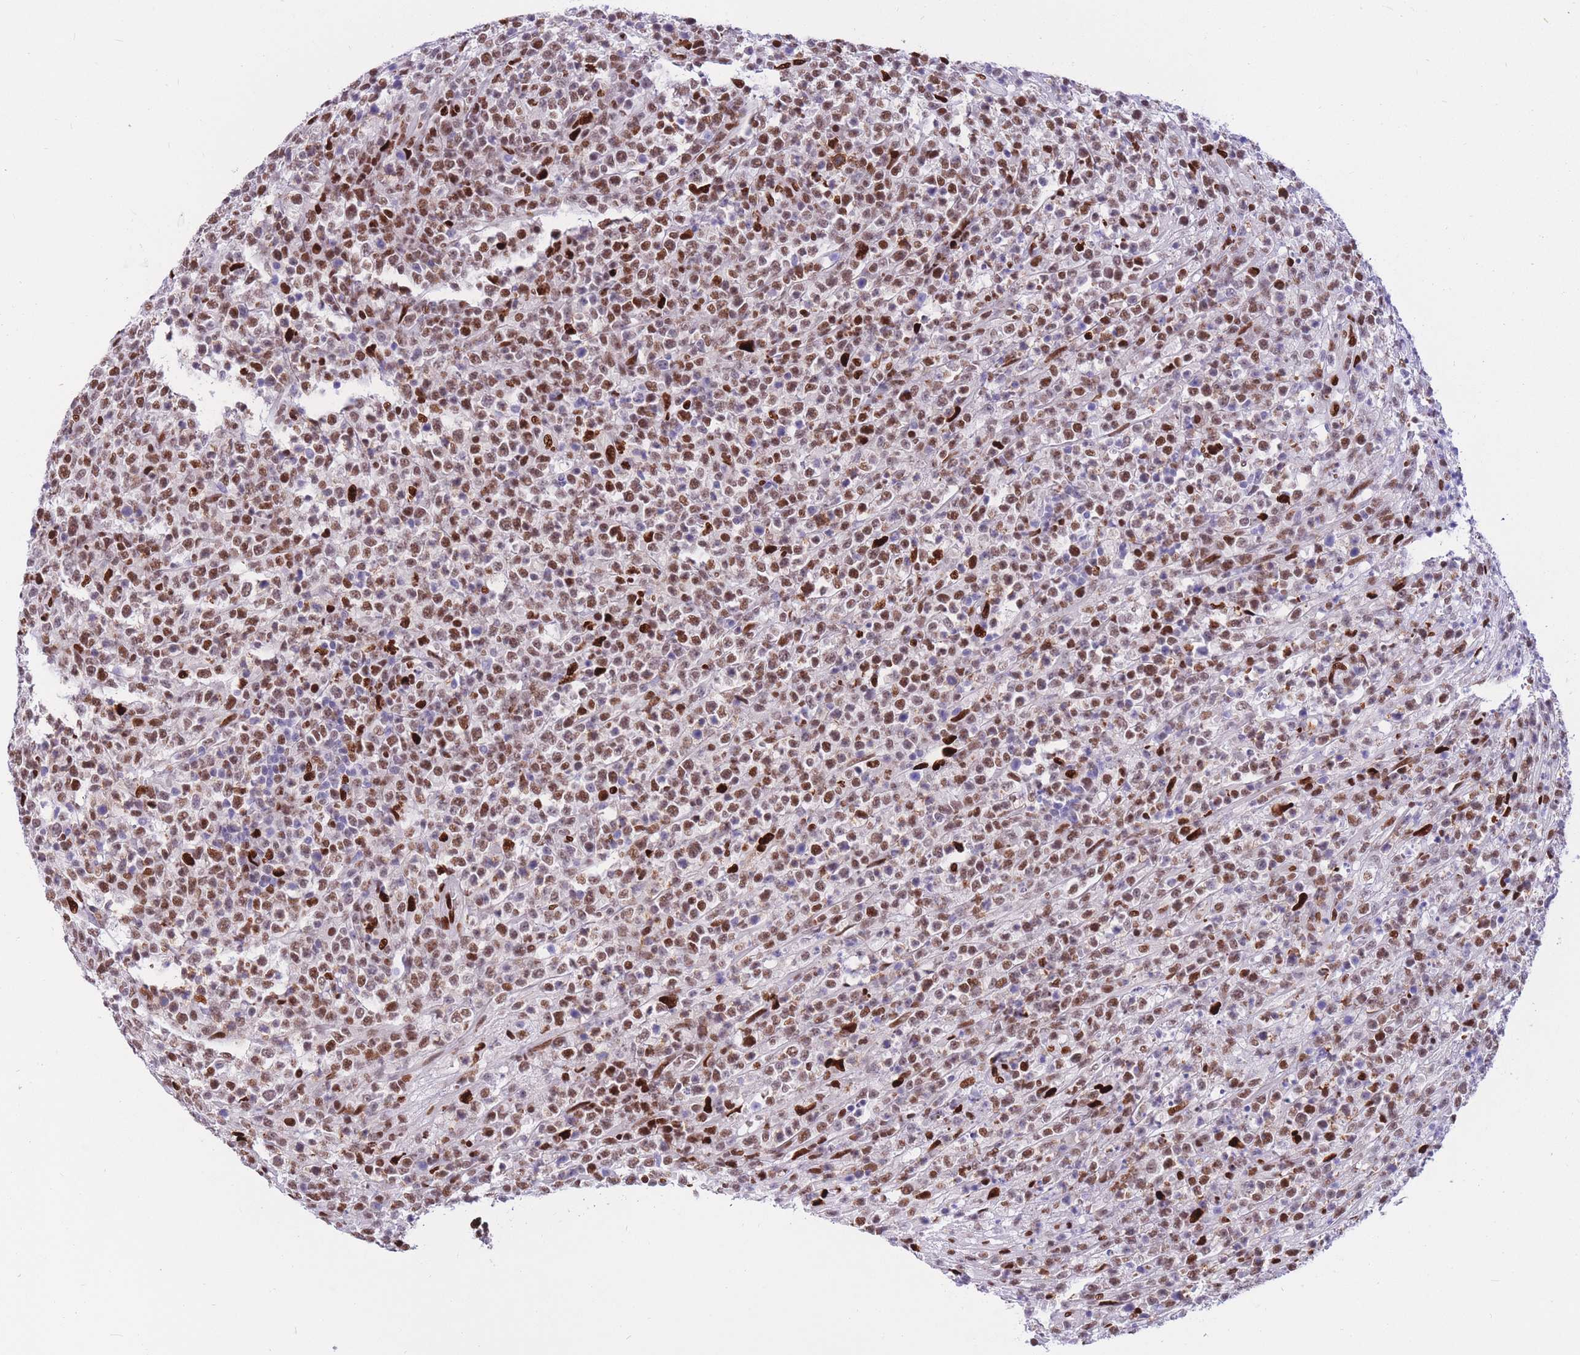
{"staining": {"intensity": "moderate", "quantity": ">75%", "location": "nuclear"}, "tissue": "lymphoma", "cell_type": "Tumor cells", "image_type": "cancer", "snomed": [{"axis": "morphology", "description": "Malignant lymphoma, non-Hodgkin's type, High grade"}, {"axis": "topography", "description": "Colon"}], "caption": "Immunohistochemistry image of human lymphoma stained for a protein (brown), which shows medium levels of moderate nuclear staining in about >75% of tumor cells.", "gene": "NASP", "patient": {"sex": "female", "age": 53}}